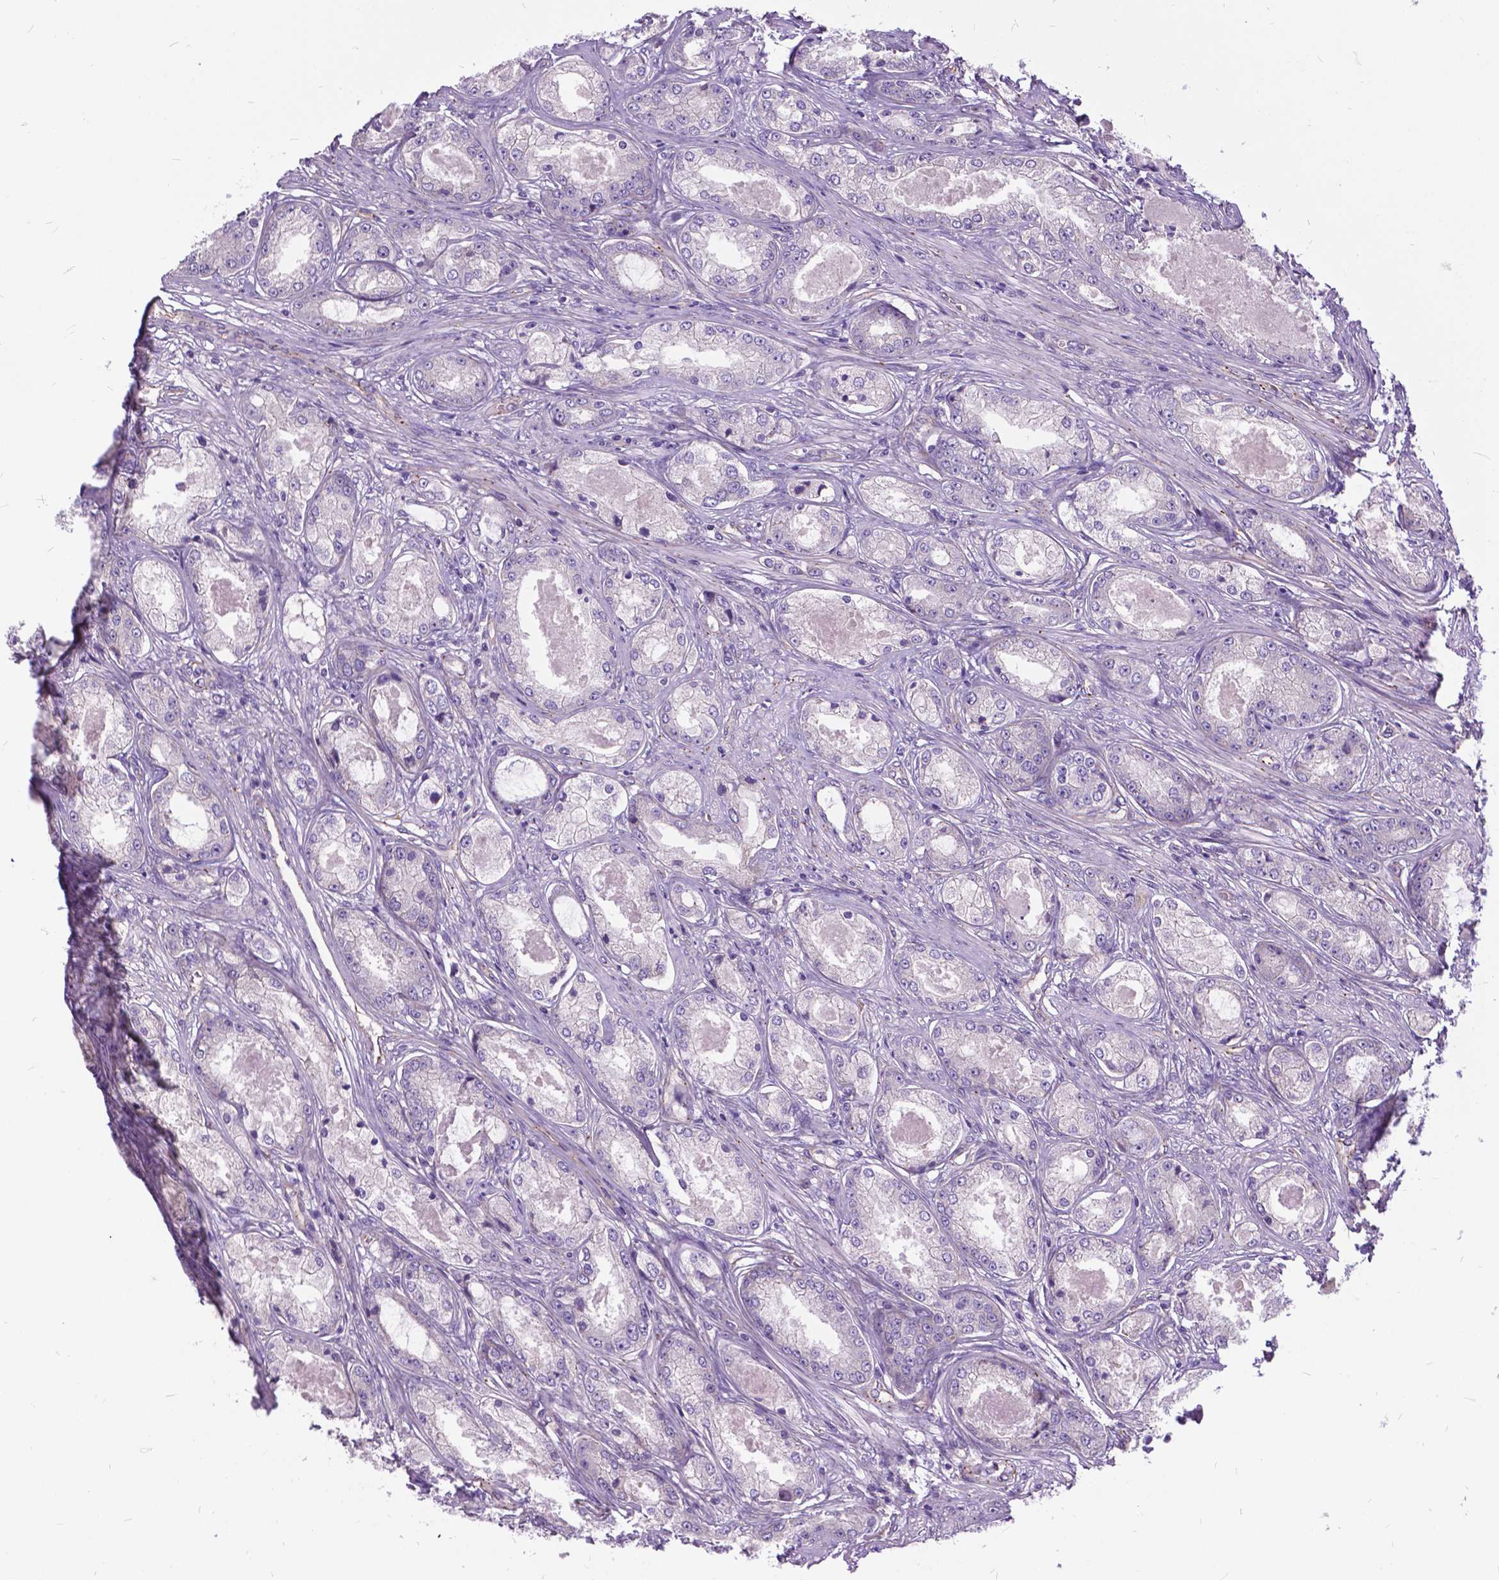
{"staining": {"intensity": "negative", "quantity": "none", "location": "none"}, "tissue": "prostate cancer", "cell_type": "Tumor cells", "image_type": "cancer", "snomed": [{"axis": "morphology", "description": "Adenocarcinoma, Low grade"}, {"axis": "topography", "description": "Prostate"}], "caption": "Tumor cells are negative for brown protein staining in adenocarcinoma (low-grade) (prostate). (DAB immunohistochemistry with hematoxylin counter stain).", "gene": "FLT4", "patient": {"sex": "male", "age": 68}}